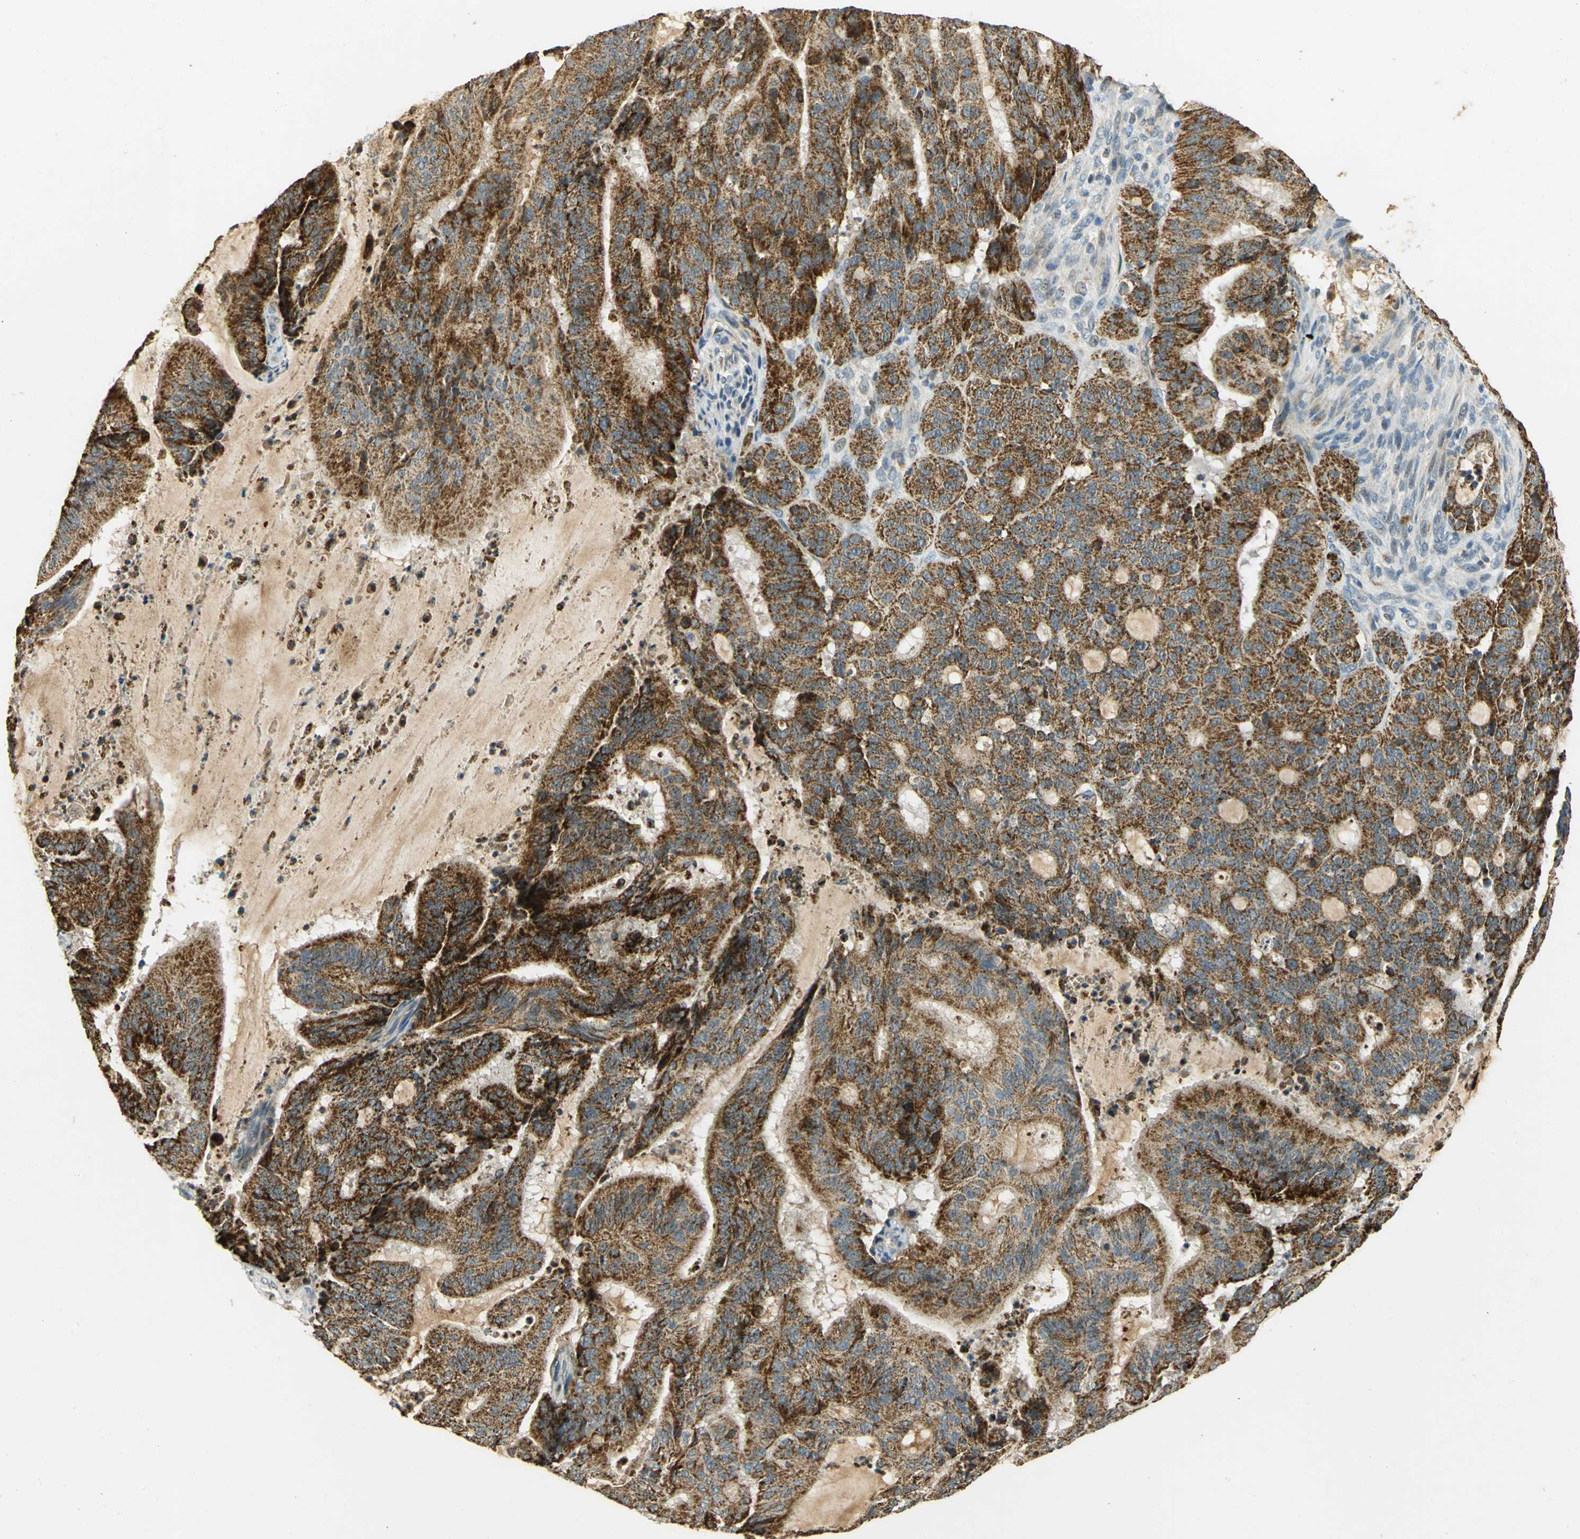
{"staining": {"intensity": "strong", "quantity": ">75%", "location": "cytoplasmic/membranous"}, "tissue": "liver cancer", "cell_type": "Tumor cells", "image_type": "cancer", "snomed": [{"axis": "morphology", "description": "Cholangiocarcinoma"}, {"axis": "topography", "description": "Liver"}], "caption": "Protein expression analysis of liver cancer (cholangiocarcinoma) exhibits strong cytoplasmic/membranous expression in about >75% of tumor cells.", "gene": "HDHD5", "patient": {"sex": "female", "age": 73}}